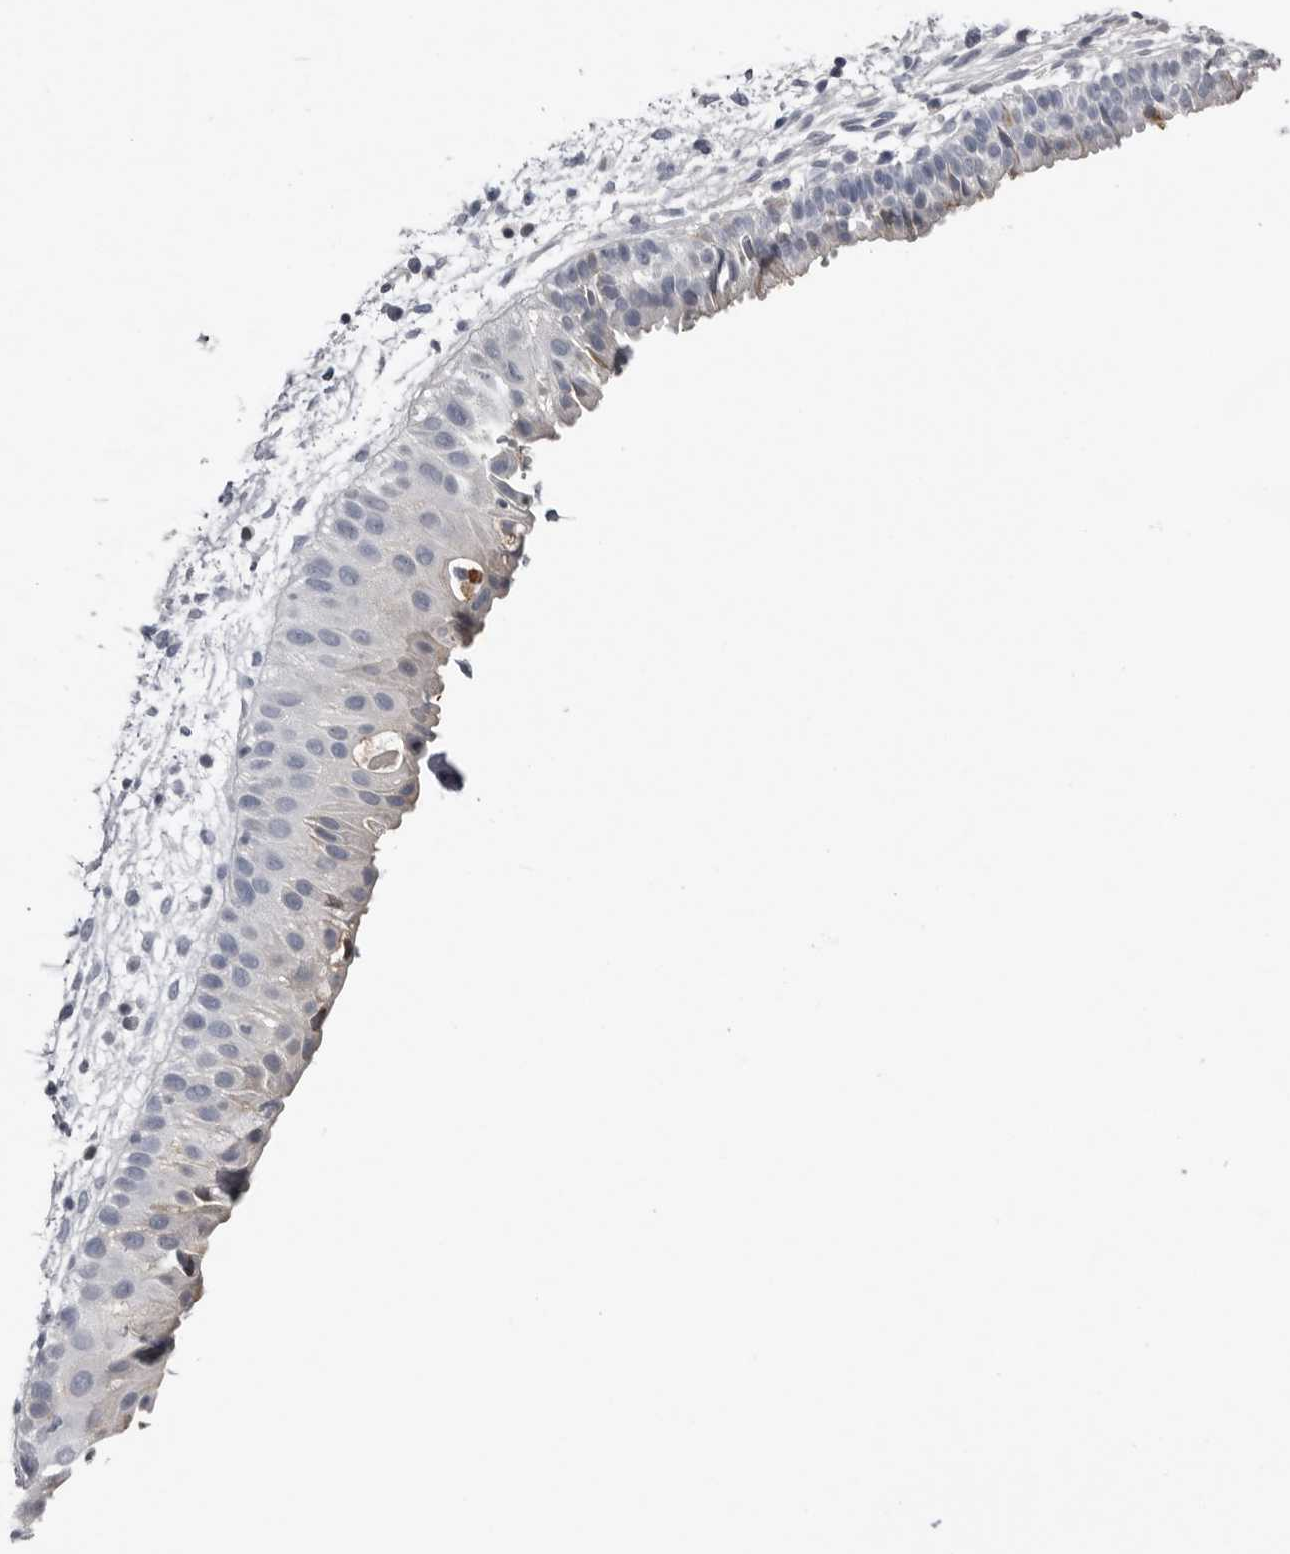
{"staining": {"intensity": "weak", "quantity": "<25%", "location": "cytoplasmic/membranous"}, "tissue": "nasopharynx", "cell_type": "Respiratory epithelial cells", "image_type": "normal", "snomed": [{"axis": "morphology", "description": "Normal tissue, NOS"}, {"axis": "topography", "description": "Nasopharynx"}], "caption": "Immunohistochemical staining of normal human nasopharynx exhibits no significant positivity in respiratory epithelial cells.", "gene": "FABP7", "patient": {"sex": "male", "age": 22}}